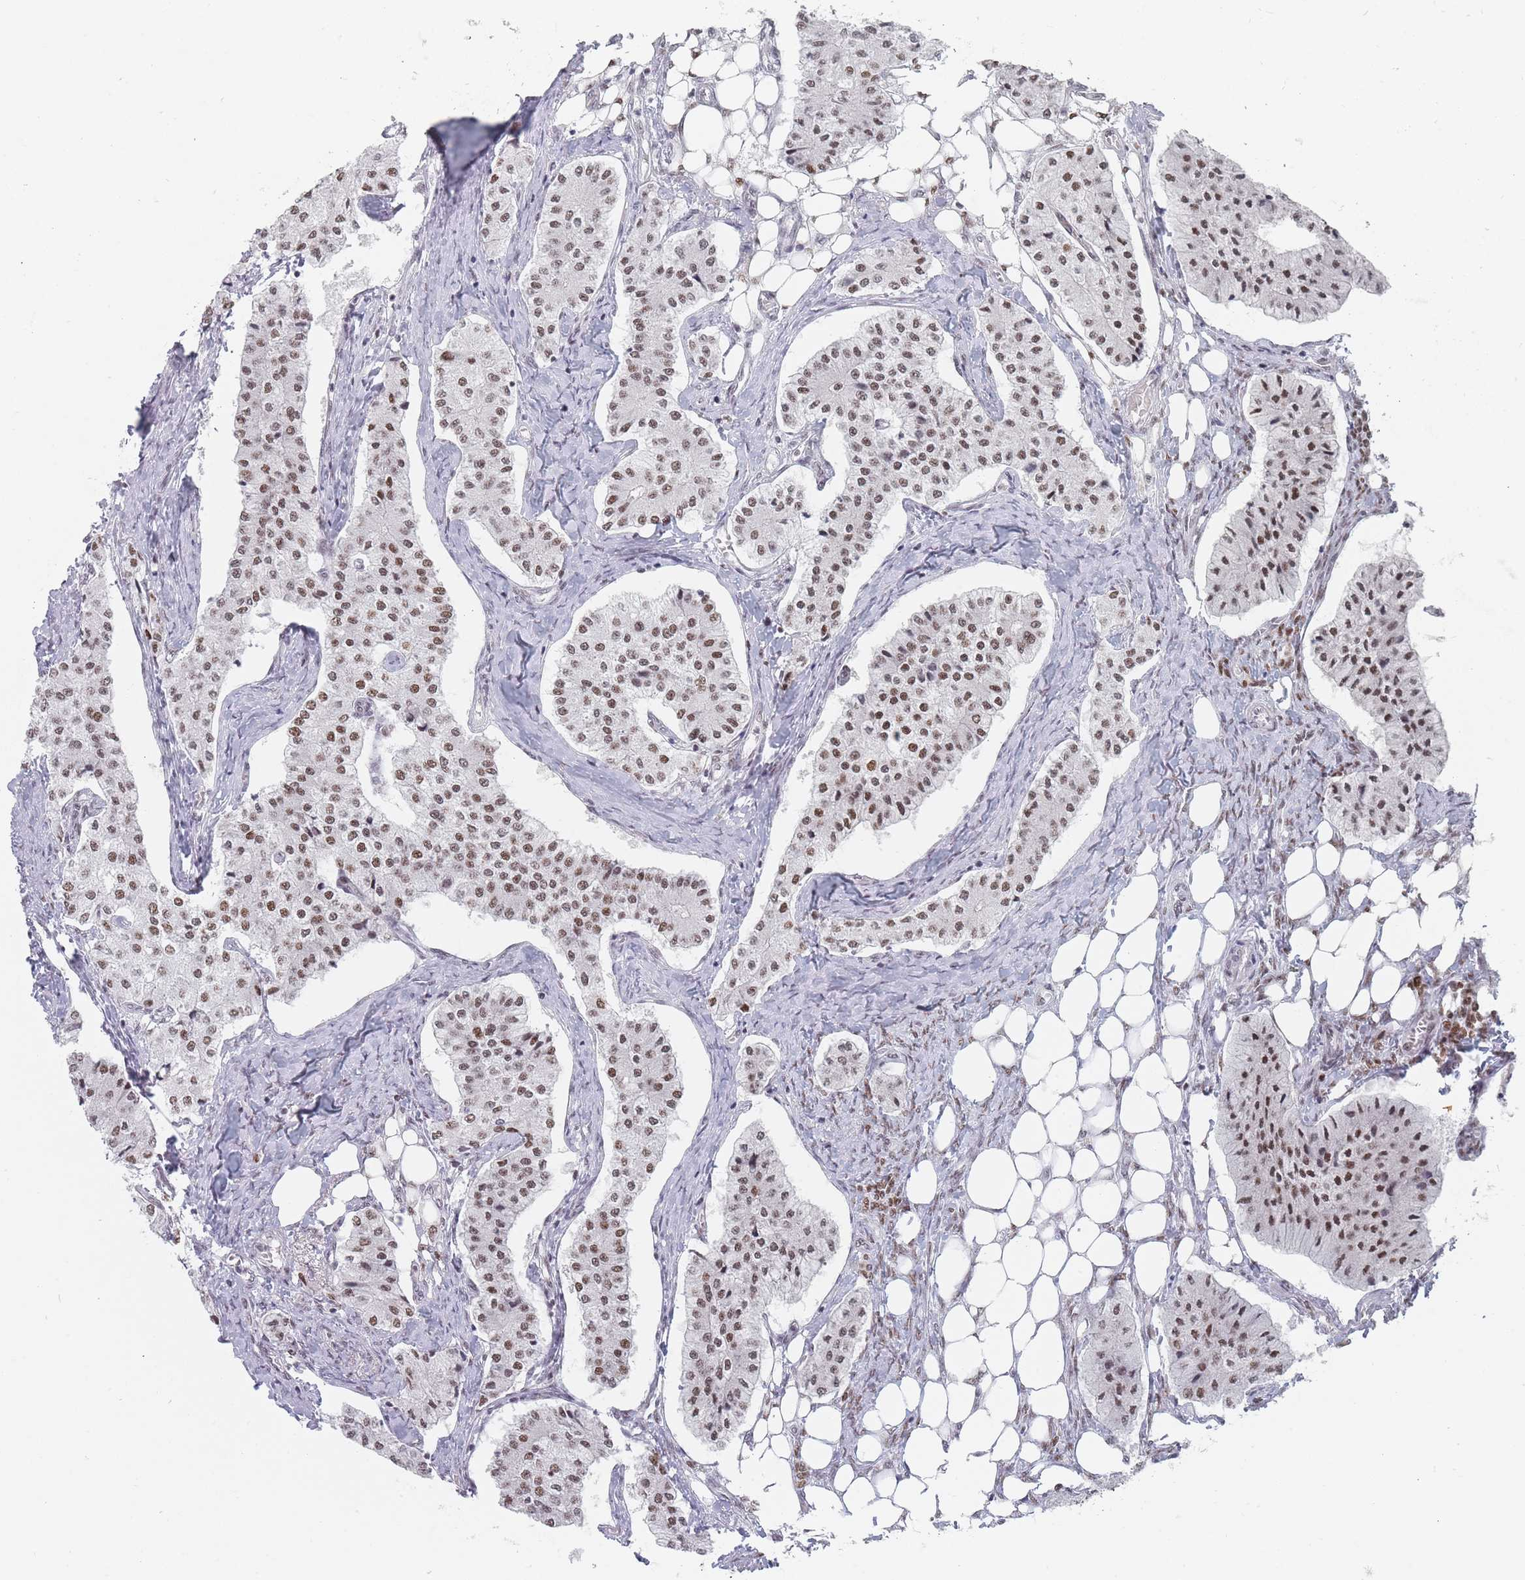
{"staining": {"intensity": "moderate", "quantity": "25%-75%", "location": "nuclear"}, "tissue": "carcinoid", "cell_type": "Tumor cells", "image_type": "cancer", "snomed": [{"axis": "morphology", "description": "Carcinoid, malignant, NOS"}, {"axis": "topography", "description": "Colon"}], "caption": "There is medium levels of moderate nuclear positivity in tumor cells of carcinoid (malignant), as demonstrated by immunohistochemical staining (brown color).", "gene": "SAFB2", "patient": {"sex": "female", "age": 52}}